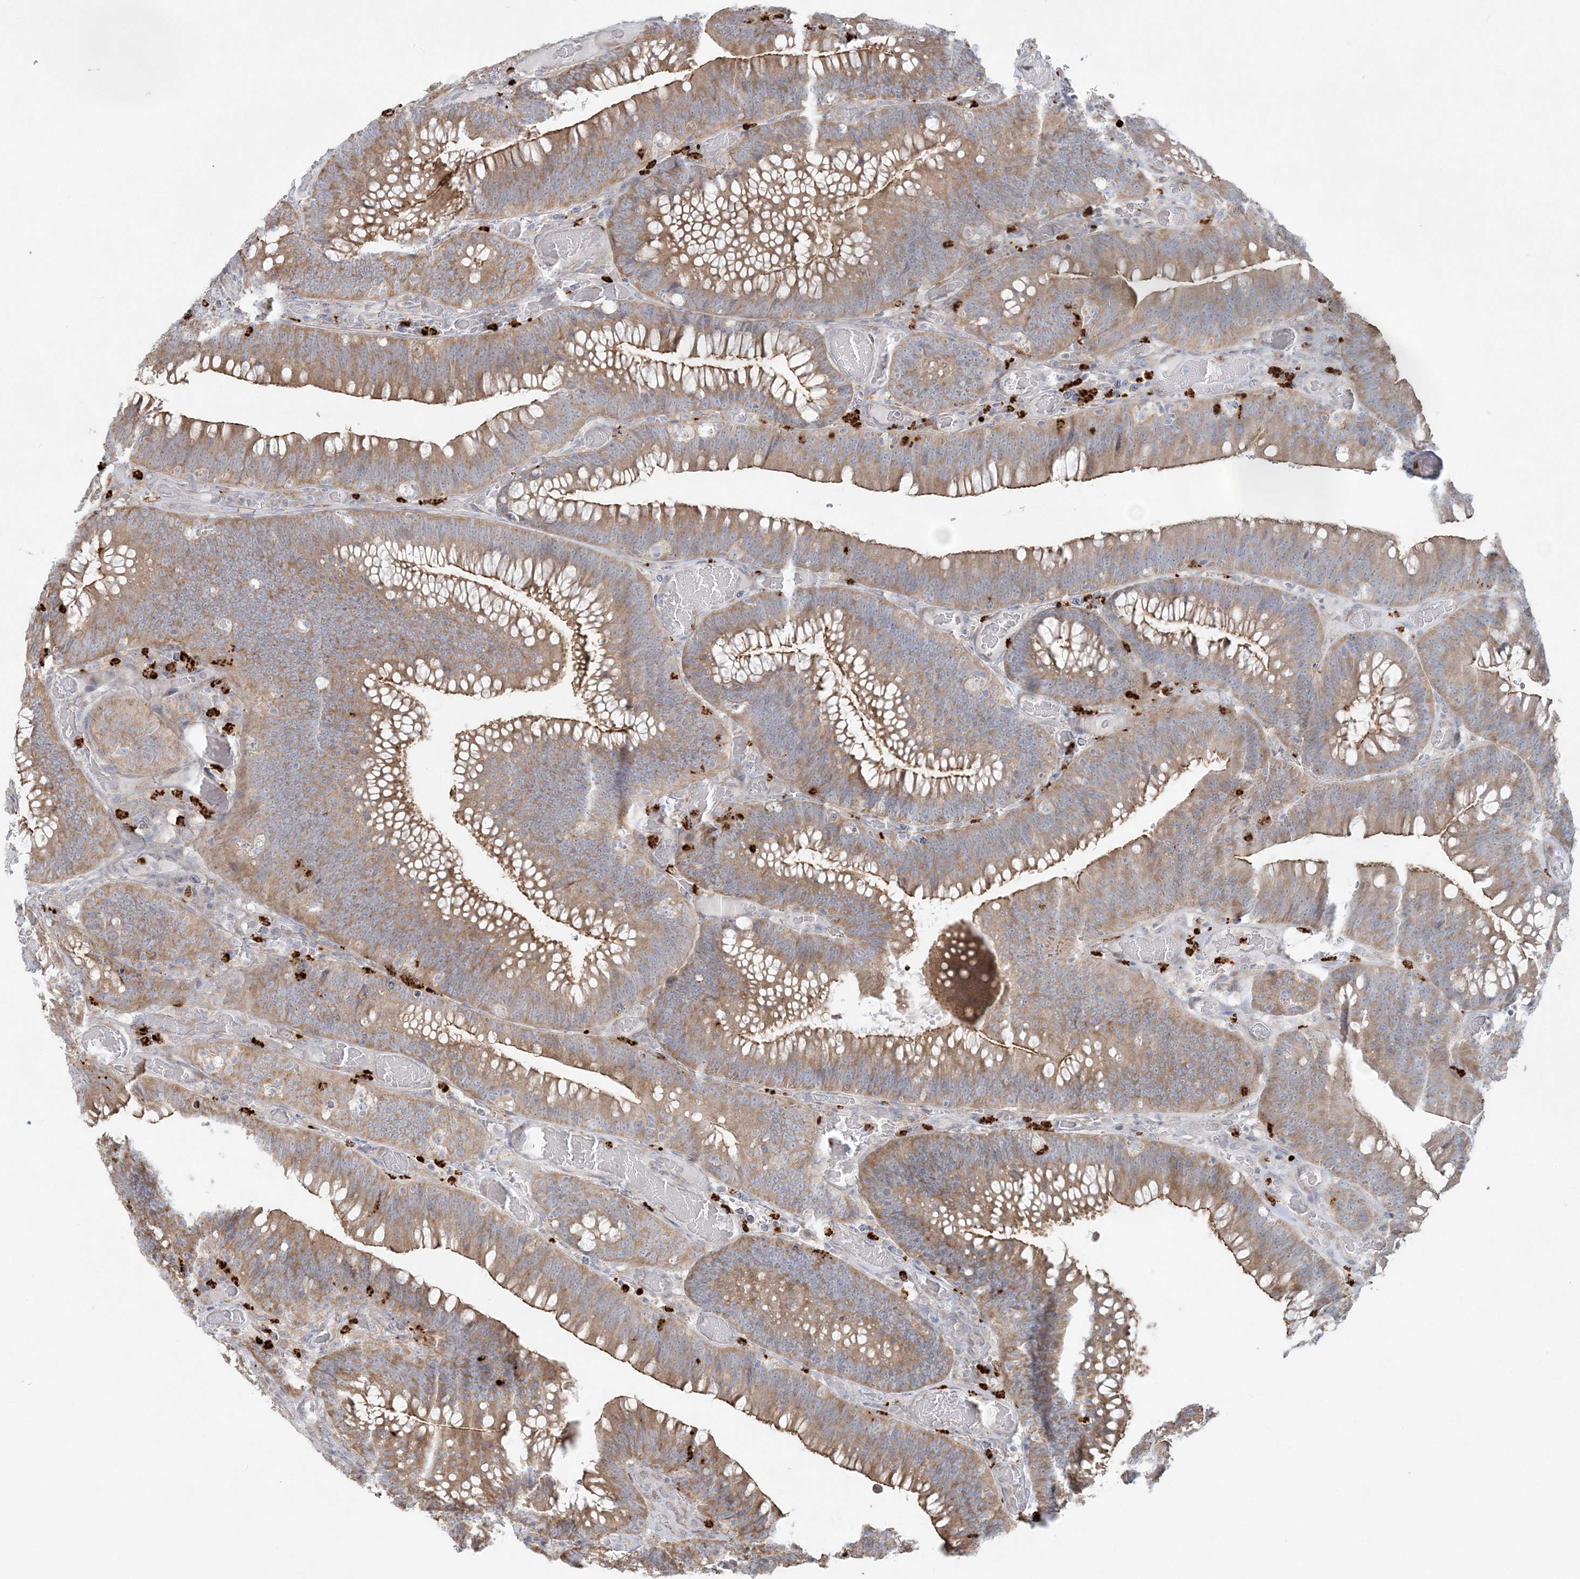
{"staining": {"intensity": "moderate", "quantity": ">75%", "location": "cytoplasmic/membranous"}, "tissue": "colorectal cancer", "cell_type": "Tumor cells", "image_type": "cancer", "snomed": [{"axis": "morphology", "description": "Normal tissue, NOS"}, {"axis": "topography", "description": "Colon"}], "caption": "IHC (DAB (3,3'-diaminobenzidine)) staining of human colorectal cancer shows moderate cytoplasmic/membranous protein expression in about >75% of tumor cells.", "gene": "CCNJ", "patient": {"sex": "female", "age": 82}}